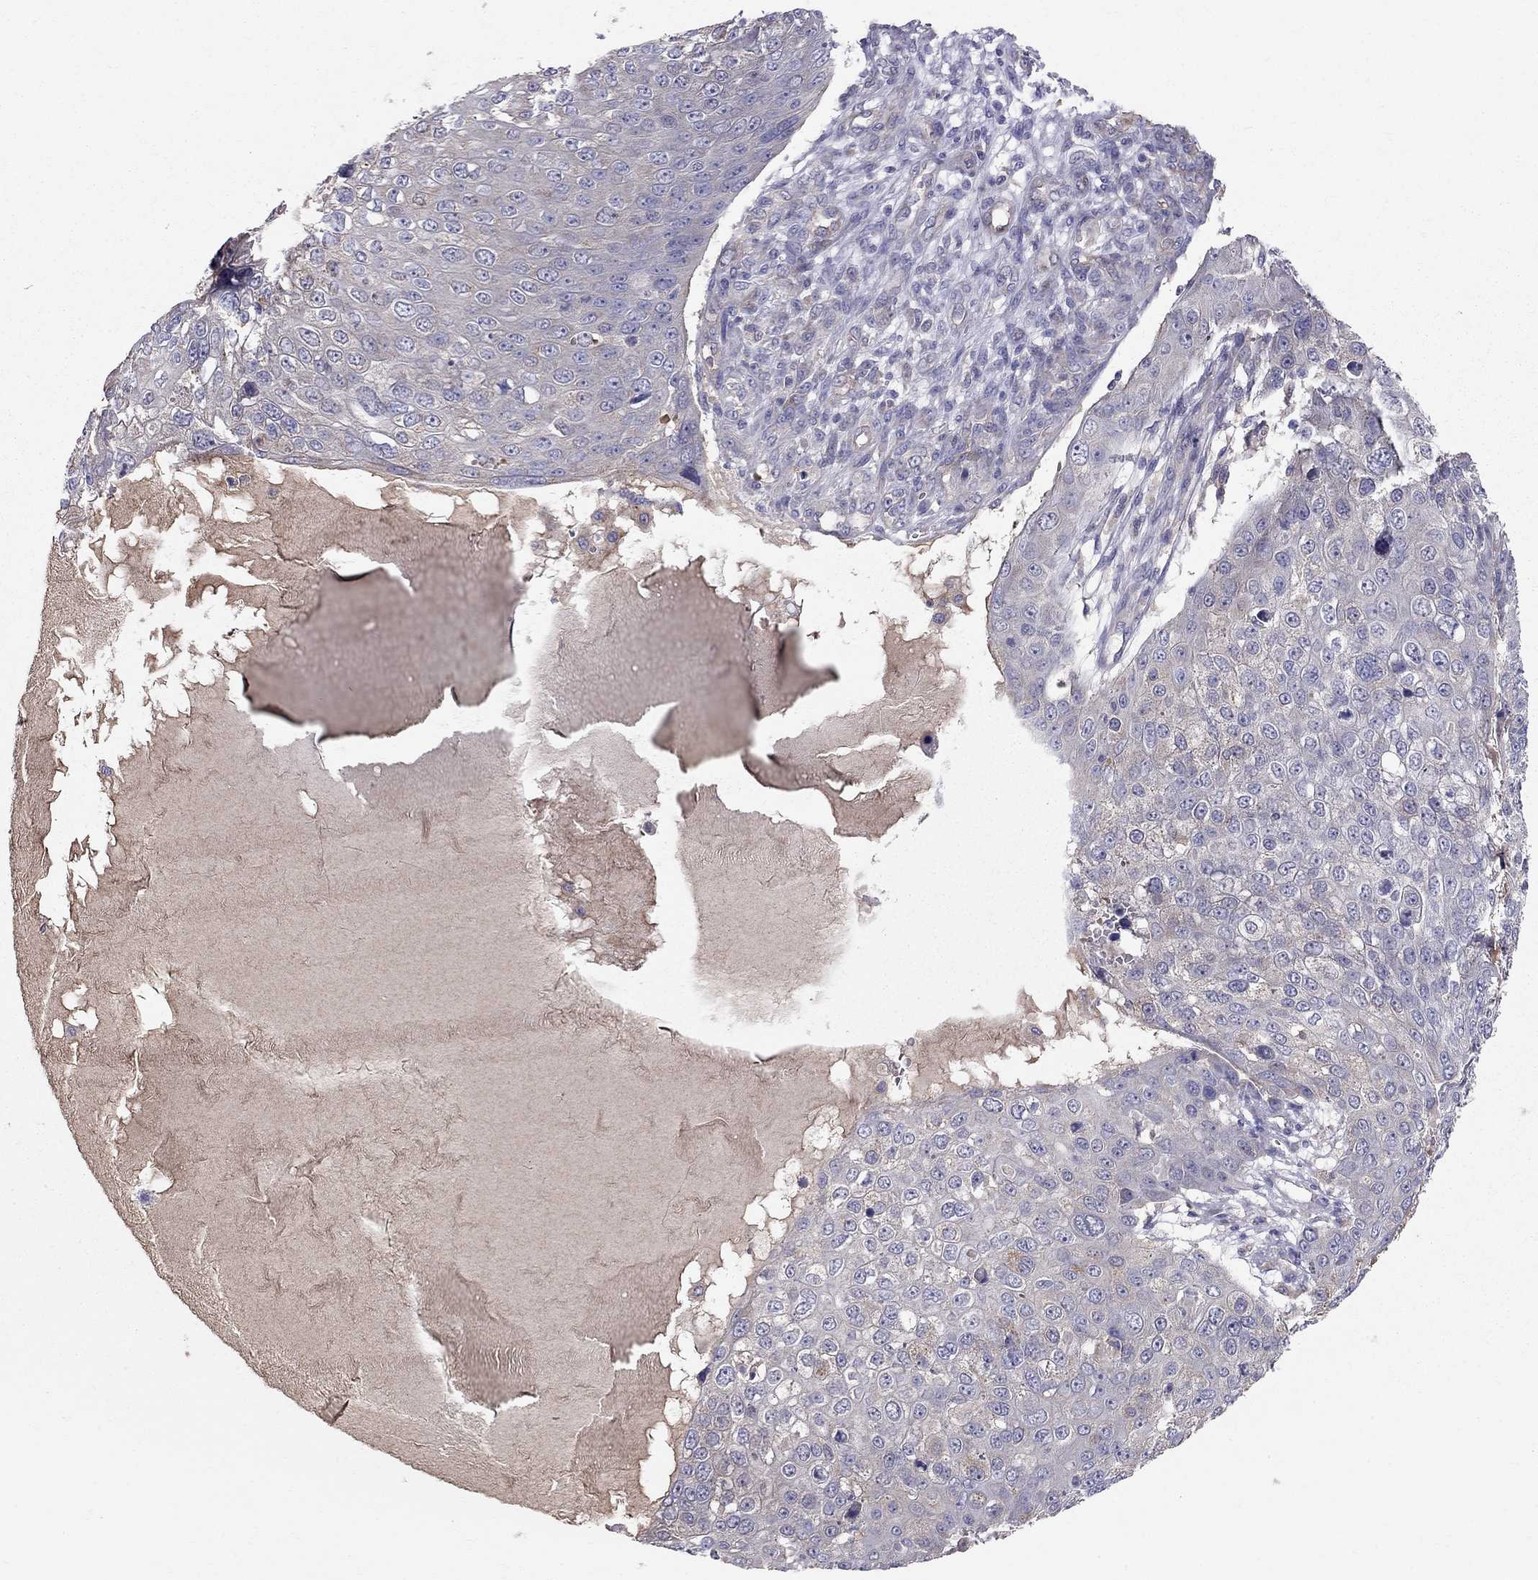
{"staining": {"intensity": "negative", "quantity": "none", "location": "none"}, "tissue": "skin cancer", "cell_type": "Tumor cells", "image_type": "cancer", "snomed": [{"axis": "morphology", "description": "Squamous cell carcinoma, NOS"}, {"axis": "topography", "description": "Skin"}], "caption": "The micrograph displays no significant staining in tumor cells of skin squamous cell carcinoma.", "gene": "PIK3CG", "patient": {"sex": "male", "age": 71}}